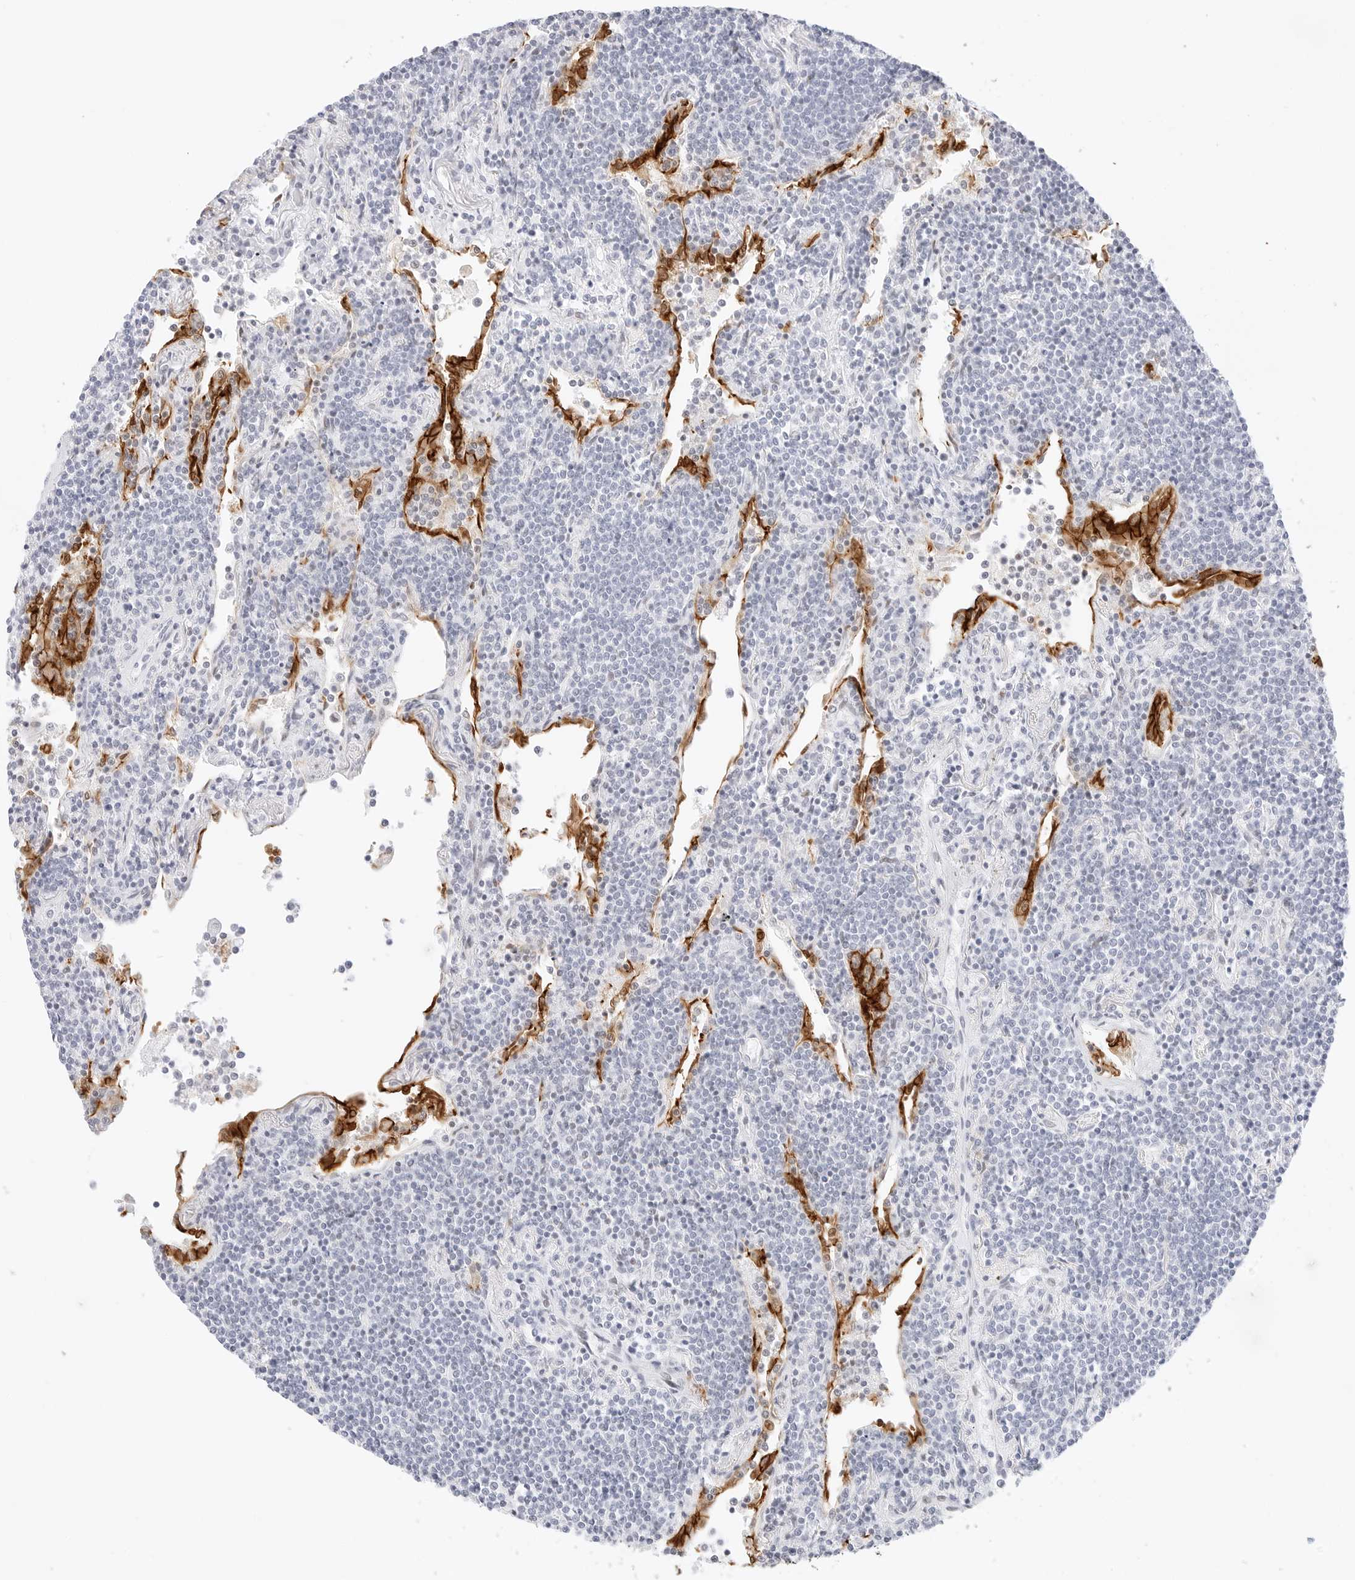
{"staining": {"intensity": "negative", "quantity": "none", "location": "none"}, "tissue": "lymphoma", "cell_type": "Tumor cells", "image_type": "cancer", "snomed": [{"axis": "morphology", "description": "Malignant lymphoma, non-Hodgkin's type, Low grade"}, {"axis": "topography", "description": "Lung"}], "caption": "Human low-grade malignant lymphoma, non-Hodgkin's type stained for a protein using immunohistochemistry displays no expression in tumor cells.", "gene": "CDH1", "patient": {"sex": "female", "age": 71}}